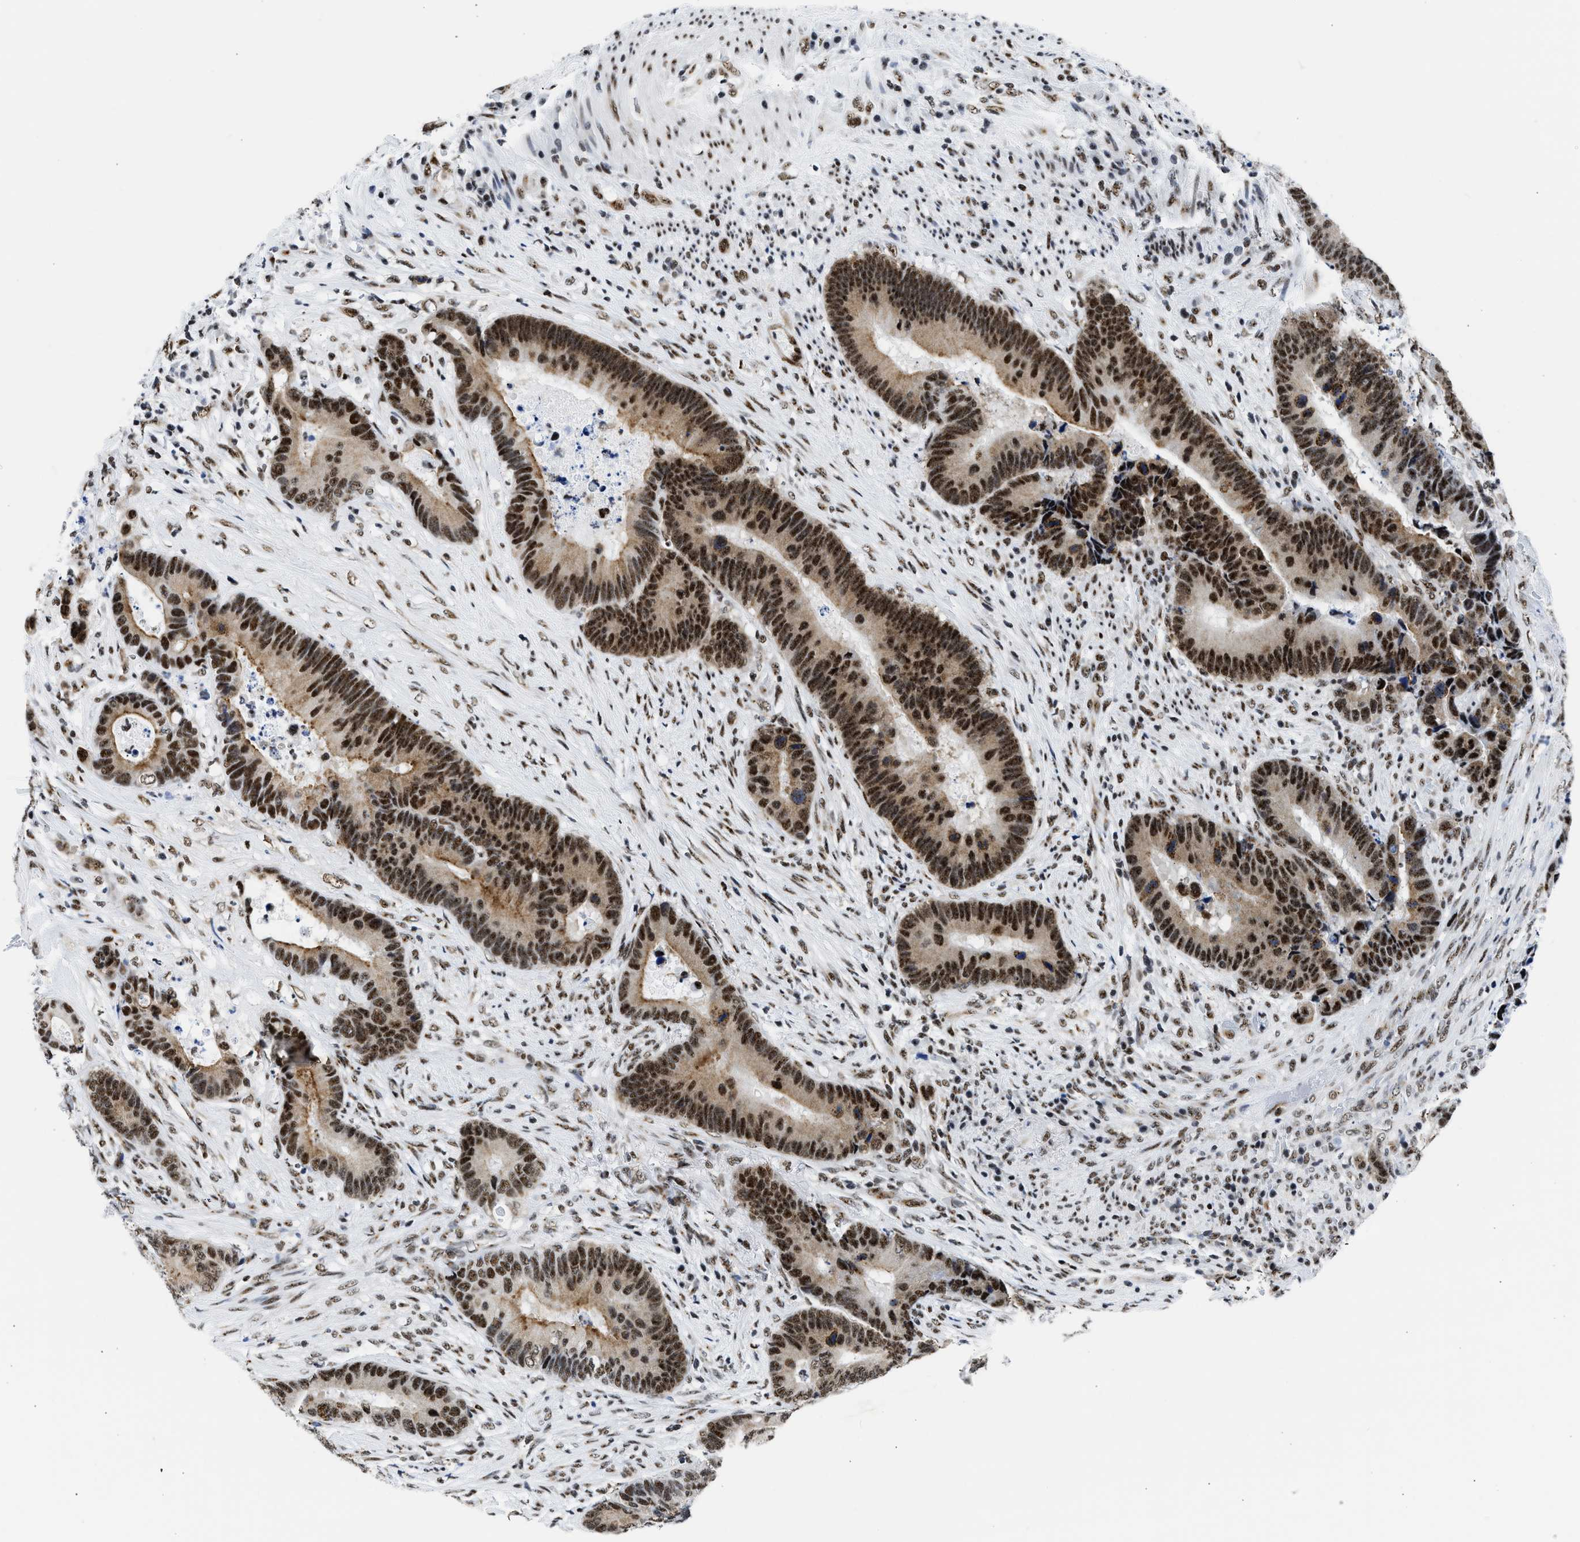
{"staining": {"intensity": "strong", "quantity": ">75%", "location": "nuclear"}, "tissue": "colorectal cancer", "cell_type": "Tumor cells", "image_type": "cancer", "snomed": [{"axis": "morphology", "description": "Adenocarcinoma, NOS"}, {"axis": "topography", "description": "Rectum"}], "caption": "The micrograph demonstrates immunohistochemical staining of adenocarcinoma (colorectal). There is strong nuclear positivity is seen in approximately >75% of tumor cells.", "gene": "RBM8A", "patient": {"sex": "female", "age": 89}}